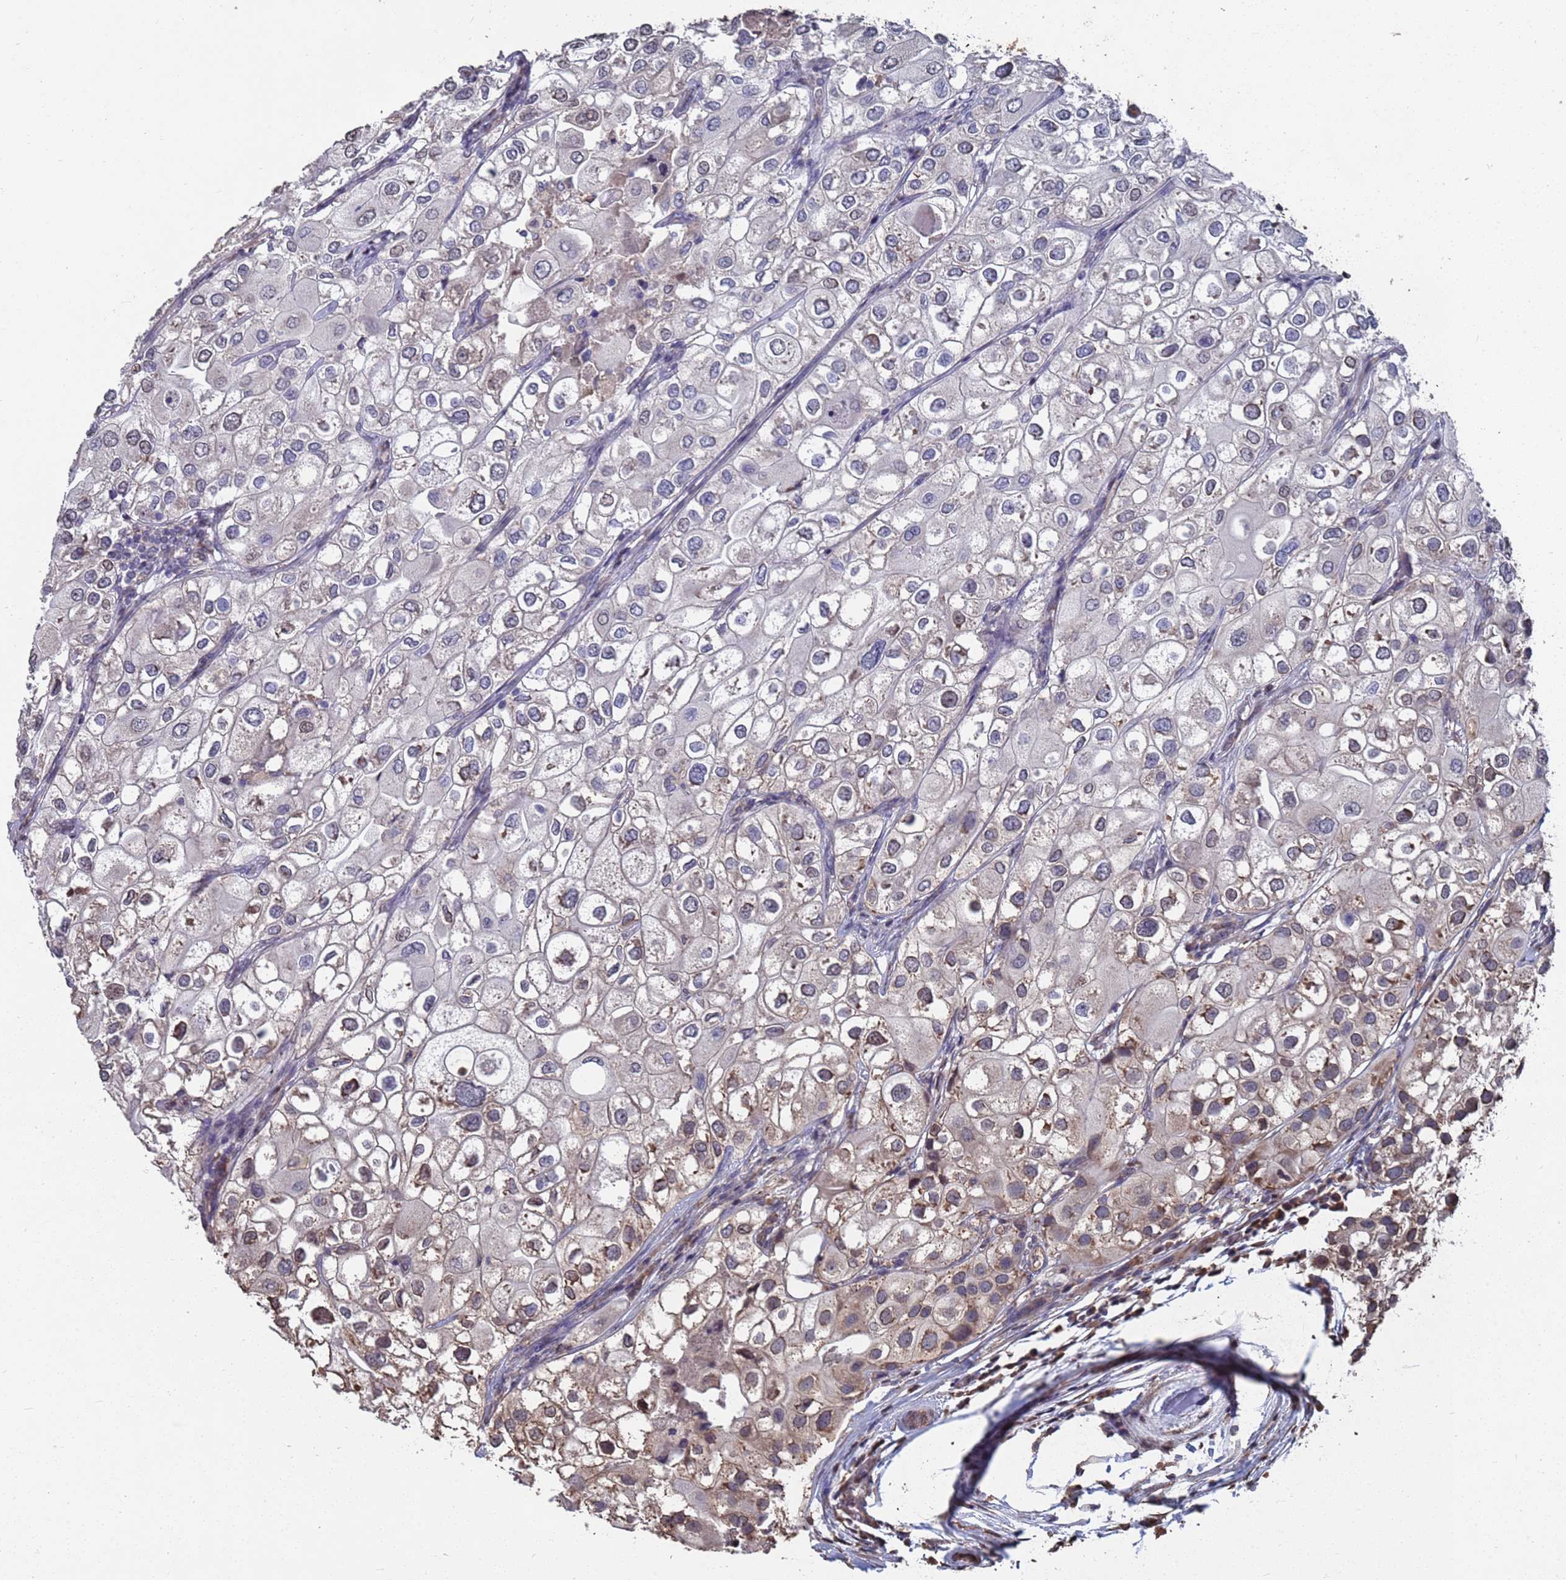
{"staining": {"intensity": "weak", "quantity": "<25%", "location": "cytoplasmic/membranous"}, "tissue": "urothelial cancer", "cell_type": "Tumor cells", "image_type": "cancer", "snomed": [{"axis": "morphology", "description": "Urothelial carcinoma, High grade"}, {"axis": "topography", "description": "Urinary bladder"}], "caption": "IHC histopathology image of neoplastic tissue: urothelial cancer stained with DAB (3,3'-diaminobenzidine) shows no significant protein expression in tumor cells.", "gene": "CFAP119", "patient": {"sex": "male", "age": 64}}